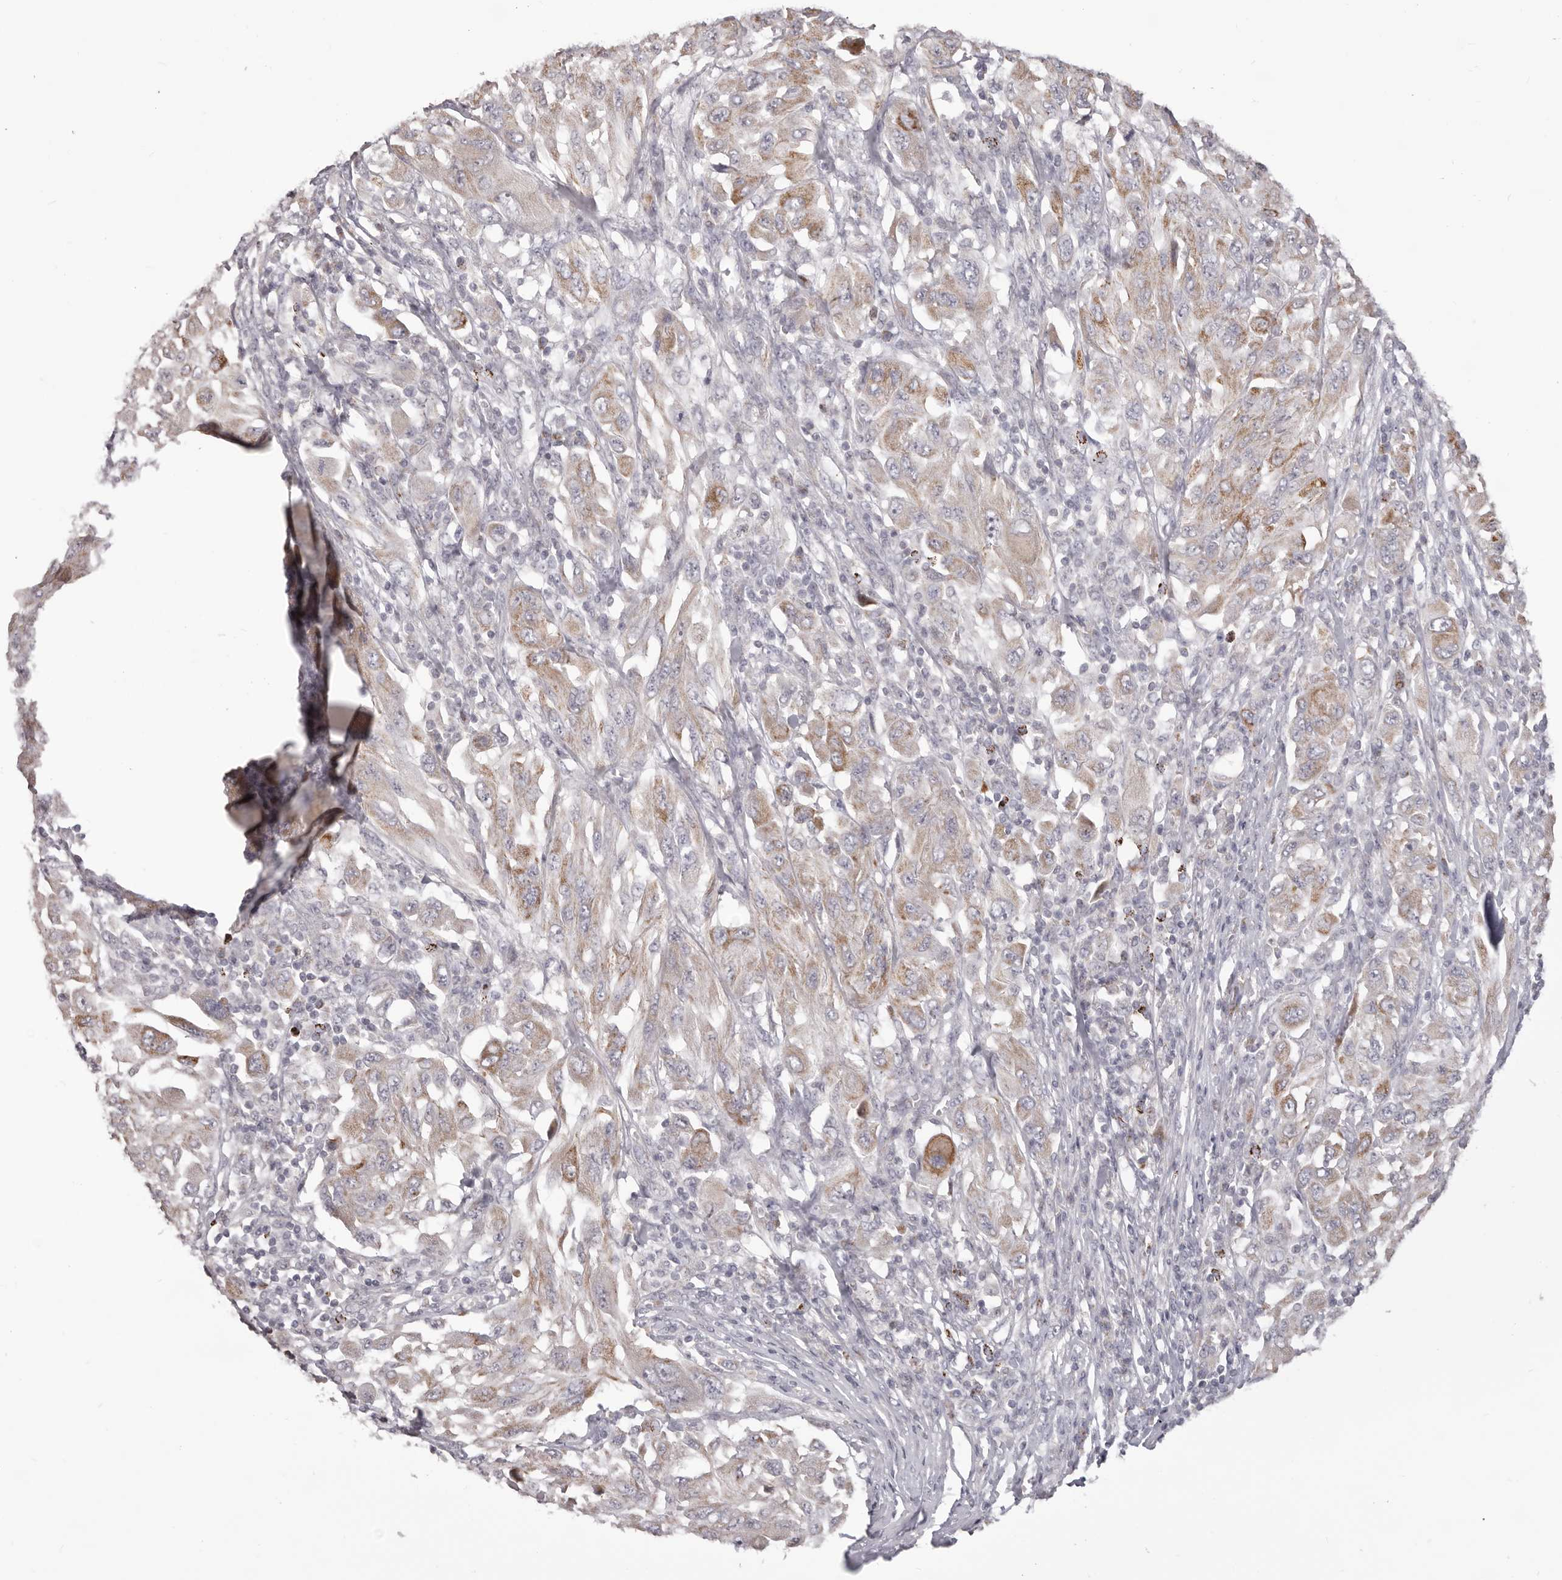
{"staining": {"intensity": "weak", "quantity": ">75%", "location": "cytoplasmic/membranous"}, "tissue": "melanoma", "cell_type": "Tumor cells", "image_type": "cancer", "snomed": [{"axis": "morphology", "description": "Malignant melanoma, NOS"}, {"axis": "topography", "description": "Skin"}], "caption": "Human melanoma stained with a protein marker exhibits weak staining in tumor cells.", "gene": "PRMT2", "patient": {"sex": "female", "age": 91}}